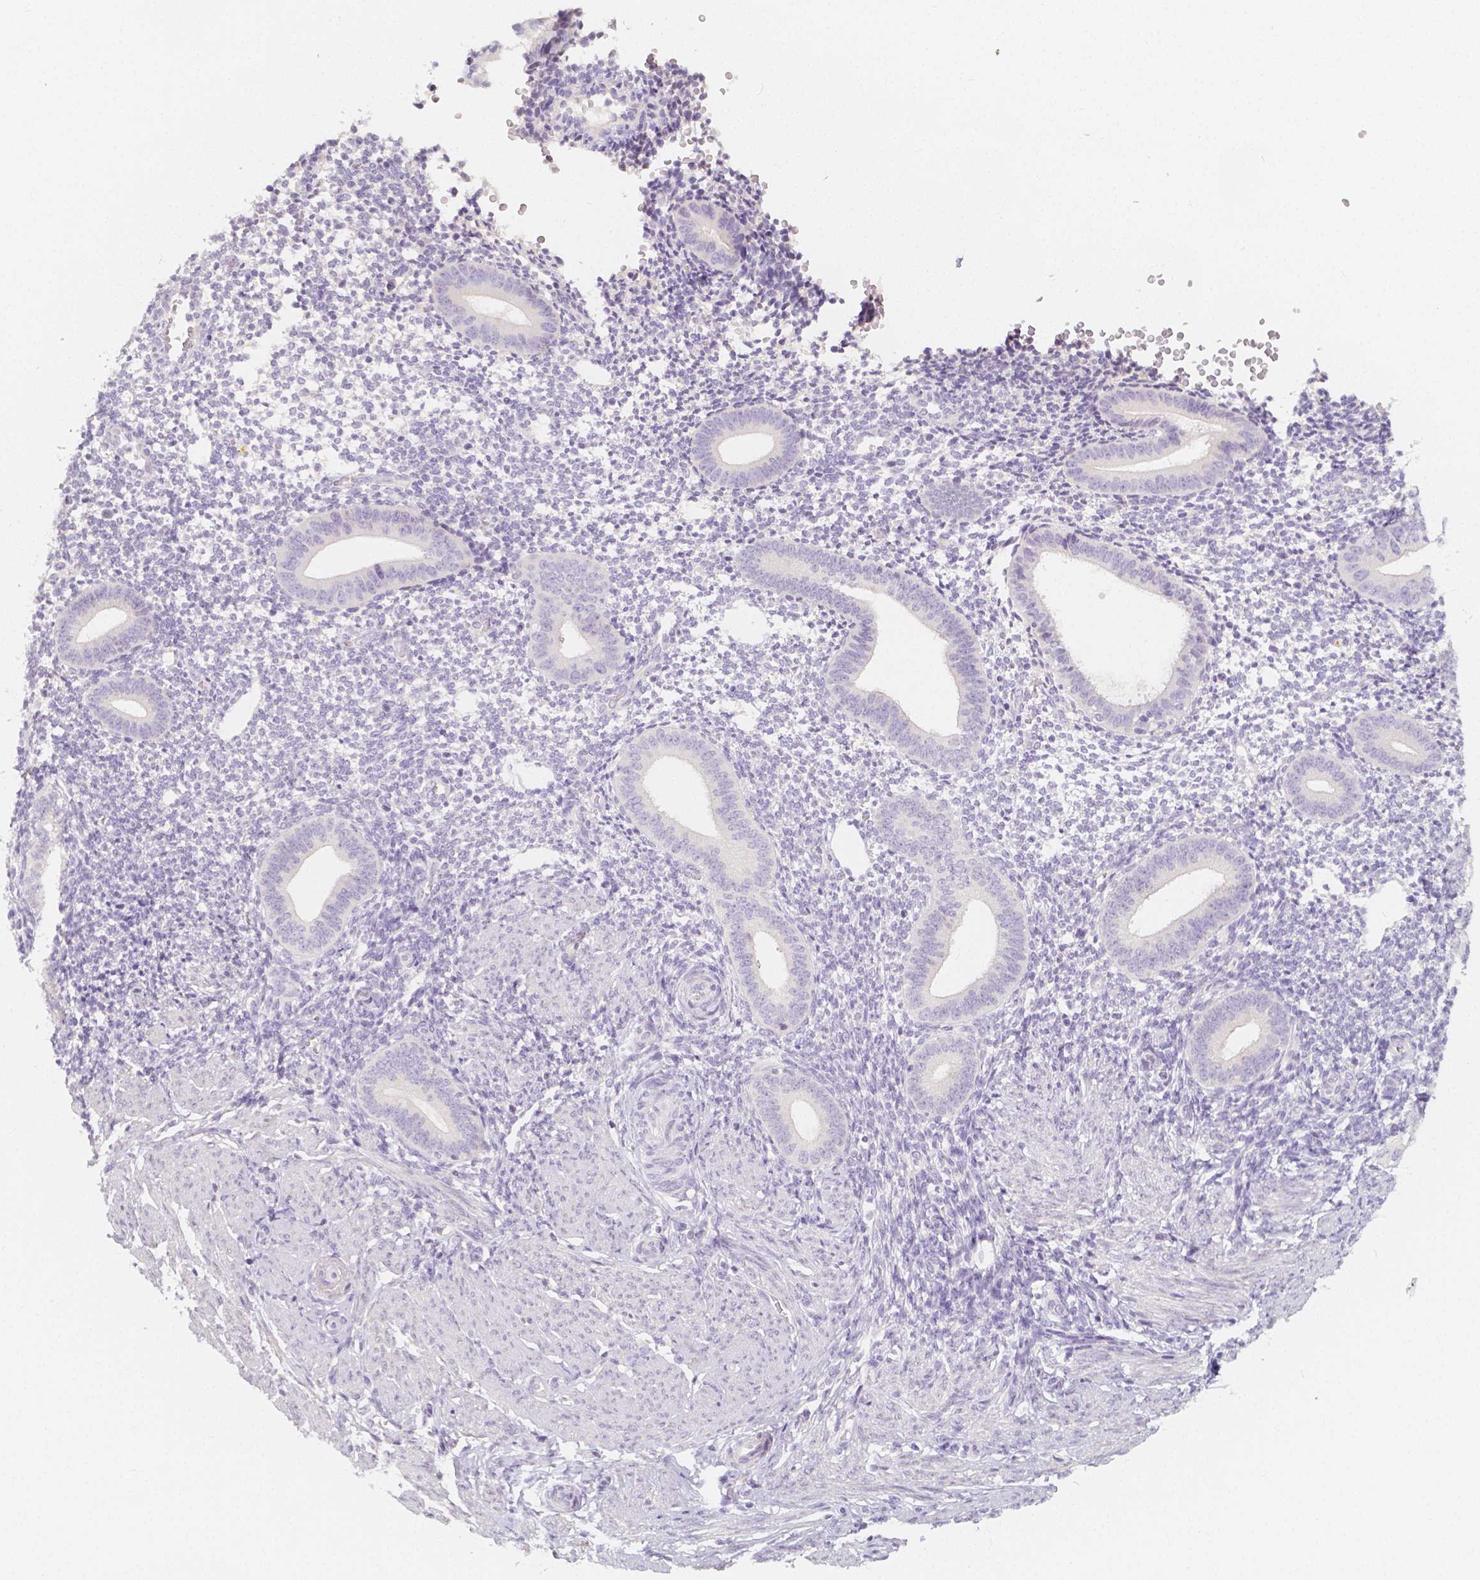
{"staining": {"intensity": "negative", "quantity": "none", "location": "none"}, "tissue": "endometrium", "cell_type": "Cells in endometrial stroma", "image_type": "normal", "snomed": [{"axis": "morphology", "description": "Normal tissue, NOS"}, {"axis": "topography", "description": "Endometrium"}], "caption": "High magnification brightfield microscopy of normal endometrium stained with DAB (3,3'-diaminobenzidine) (brown) and counterstained with hematoxylin (blue): cells in endometrial stroma show no significant expression.", "gene": "BATF", "patient": {"sex": "female", "age": 40}}